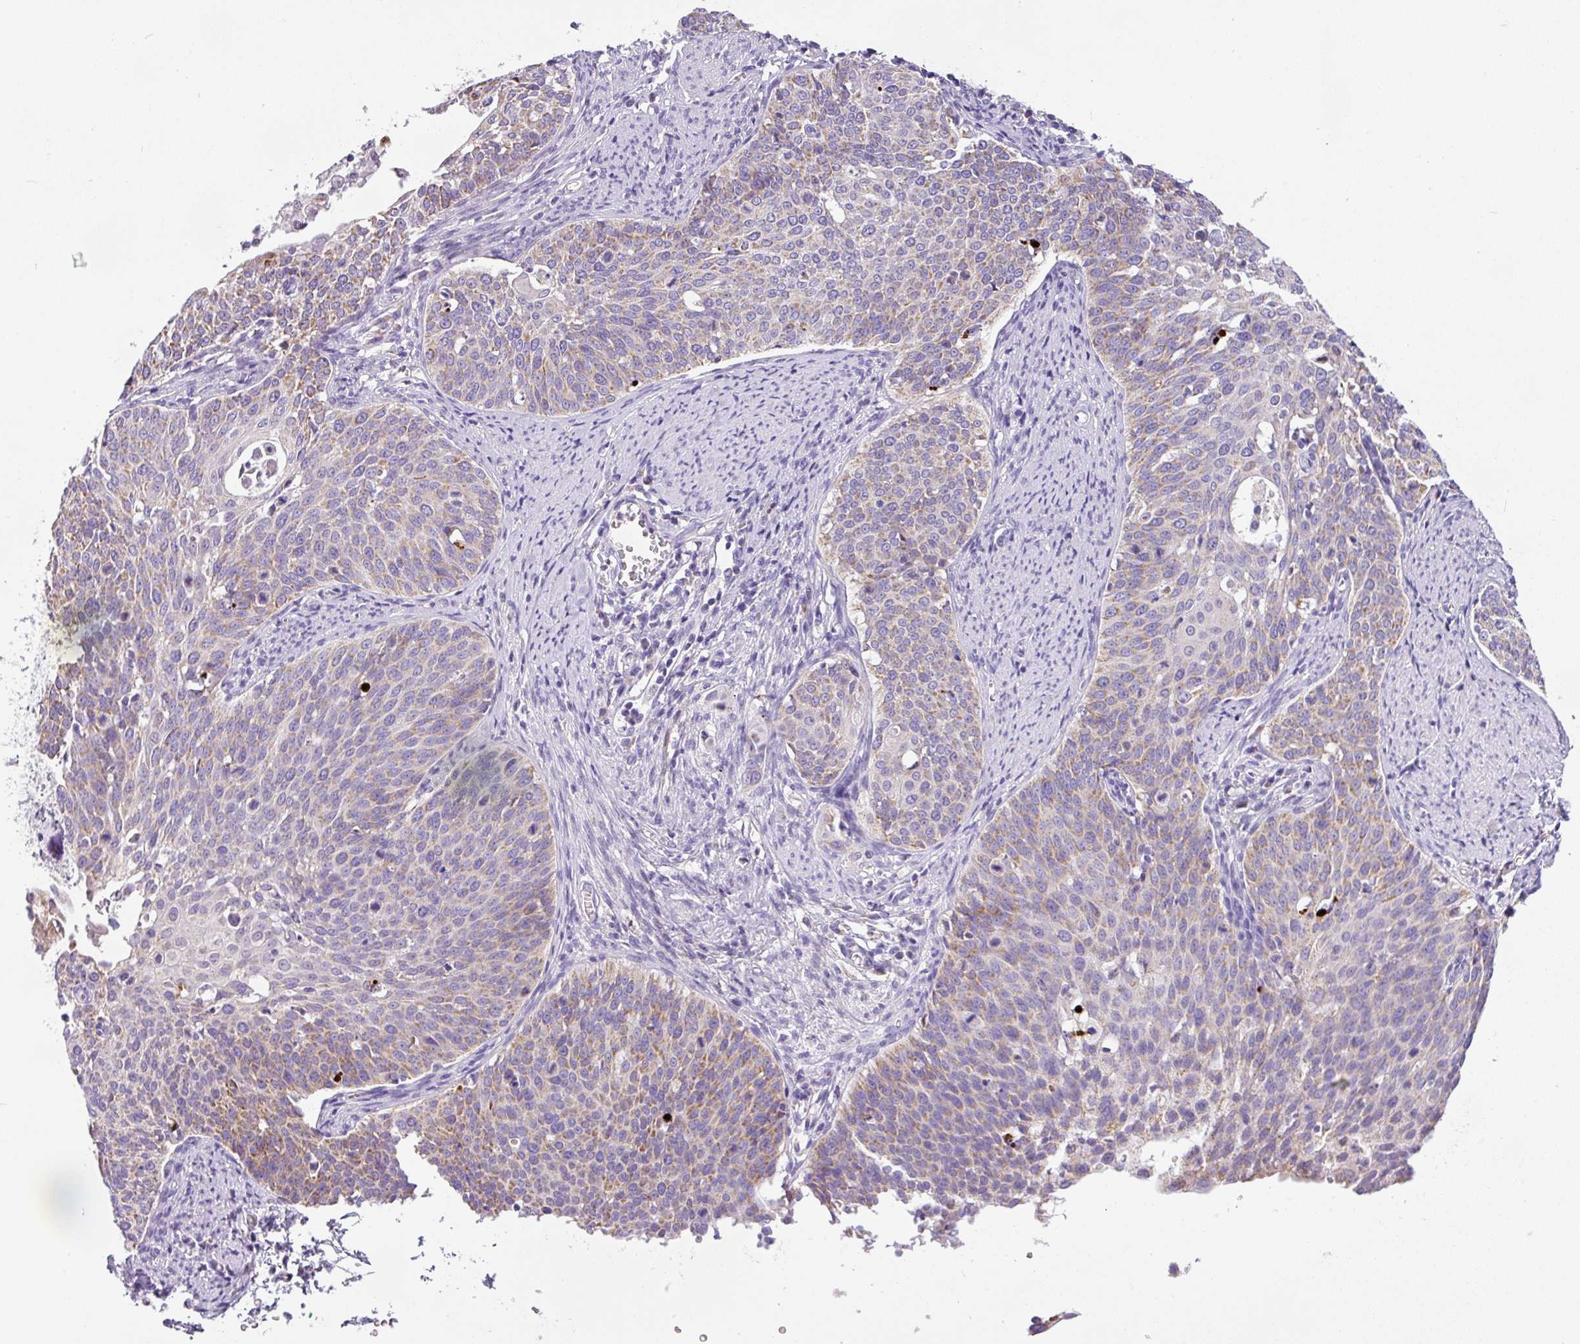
{"staining": {"intensity": "moderate", "quantity": "<25%", "location": "cytoplasmic/membranous"}, "tissue": "cervical cancer", "cell_type": "Tumor cells", "image_type": "cancer", "snomed": [{"axis": "morphology", "description": "Squamous cell carcinoma, NOS"}, {"axis": "topography", "description": "Cervix"}], "caption": "Immunohistochemistry photomicrograph of neoplastic tissue: human squamous cell carcinoma (cervical) stained using IHC displays low levels of moderate protein expression localized specifically in the cytoplasmic/membranous of tumor cells, appearing as a cytoplasmic/membranous brown color.", "gene": "HMCN2", "patient": {"sex": "female", "age": 44}}